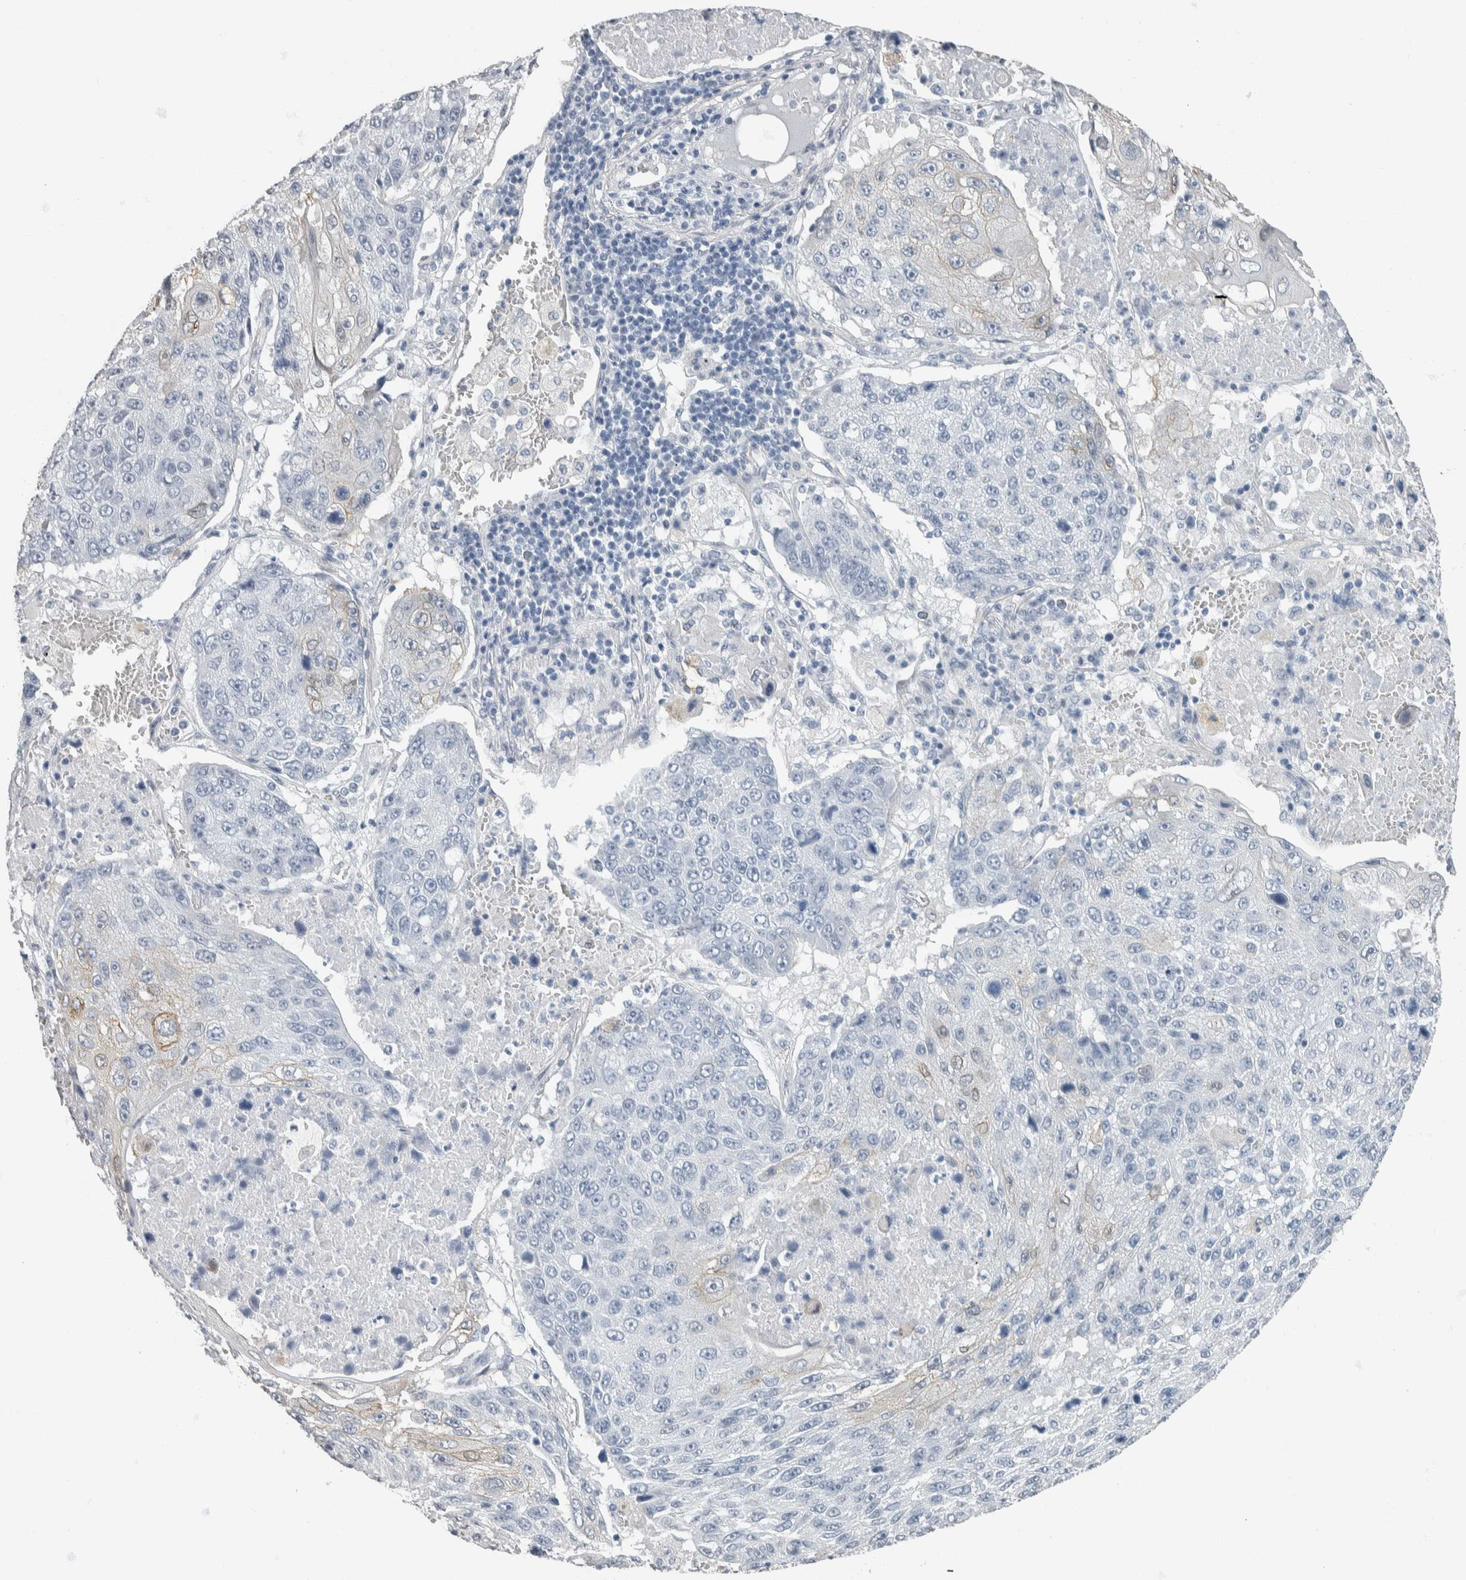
{"staining": {"intensity": "negative", "quantity": "none", "location": "none"}, "tissue": "lung cancer", "cell_type": "Tumor cells", "image_type": "cancer", "snomed": [{"axis": "morphology", "description": "Squamous cell carcinoma, NOS"}, {"axis": "topography", "description": "Lung"}], "caption": "Tumor cells are negative for brown protein staining in lung cancer.", "gene": "NEFM", "patient": {"sex": "male", "age": 61}}